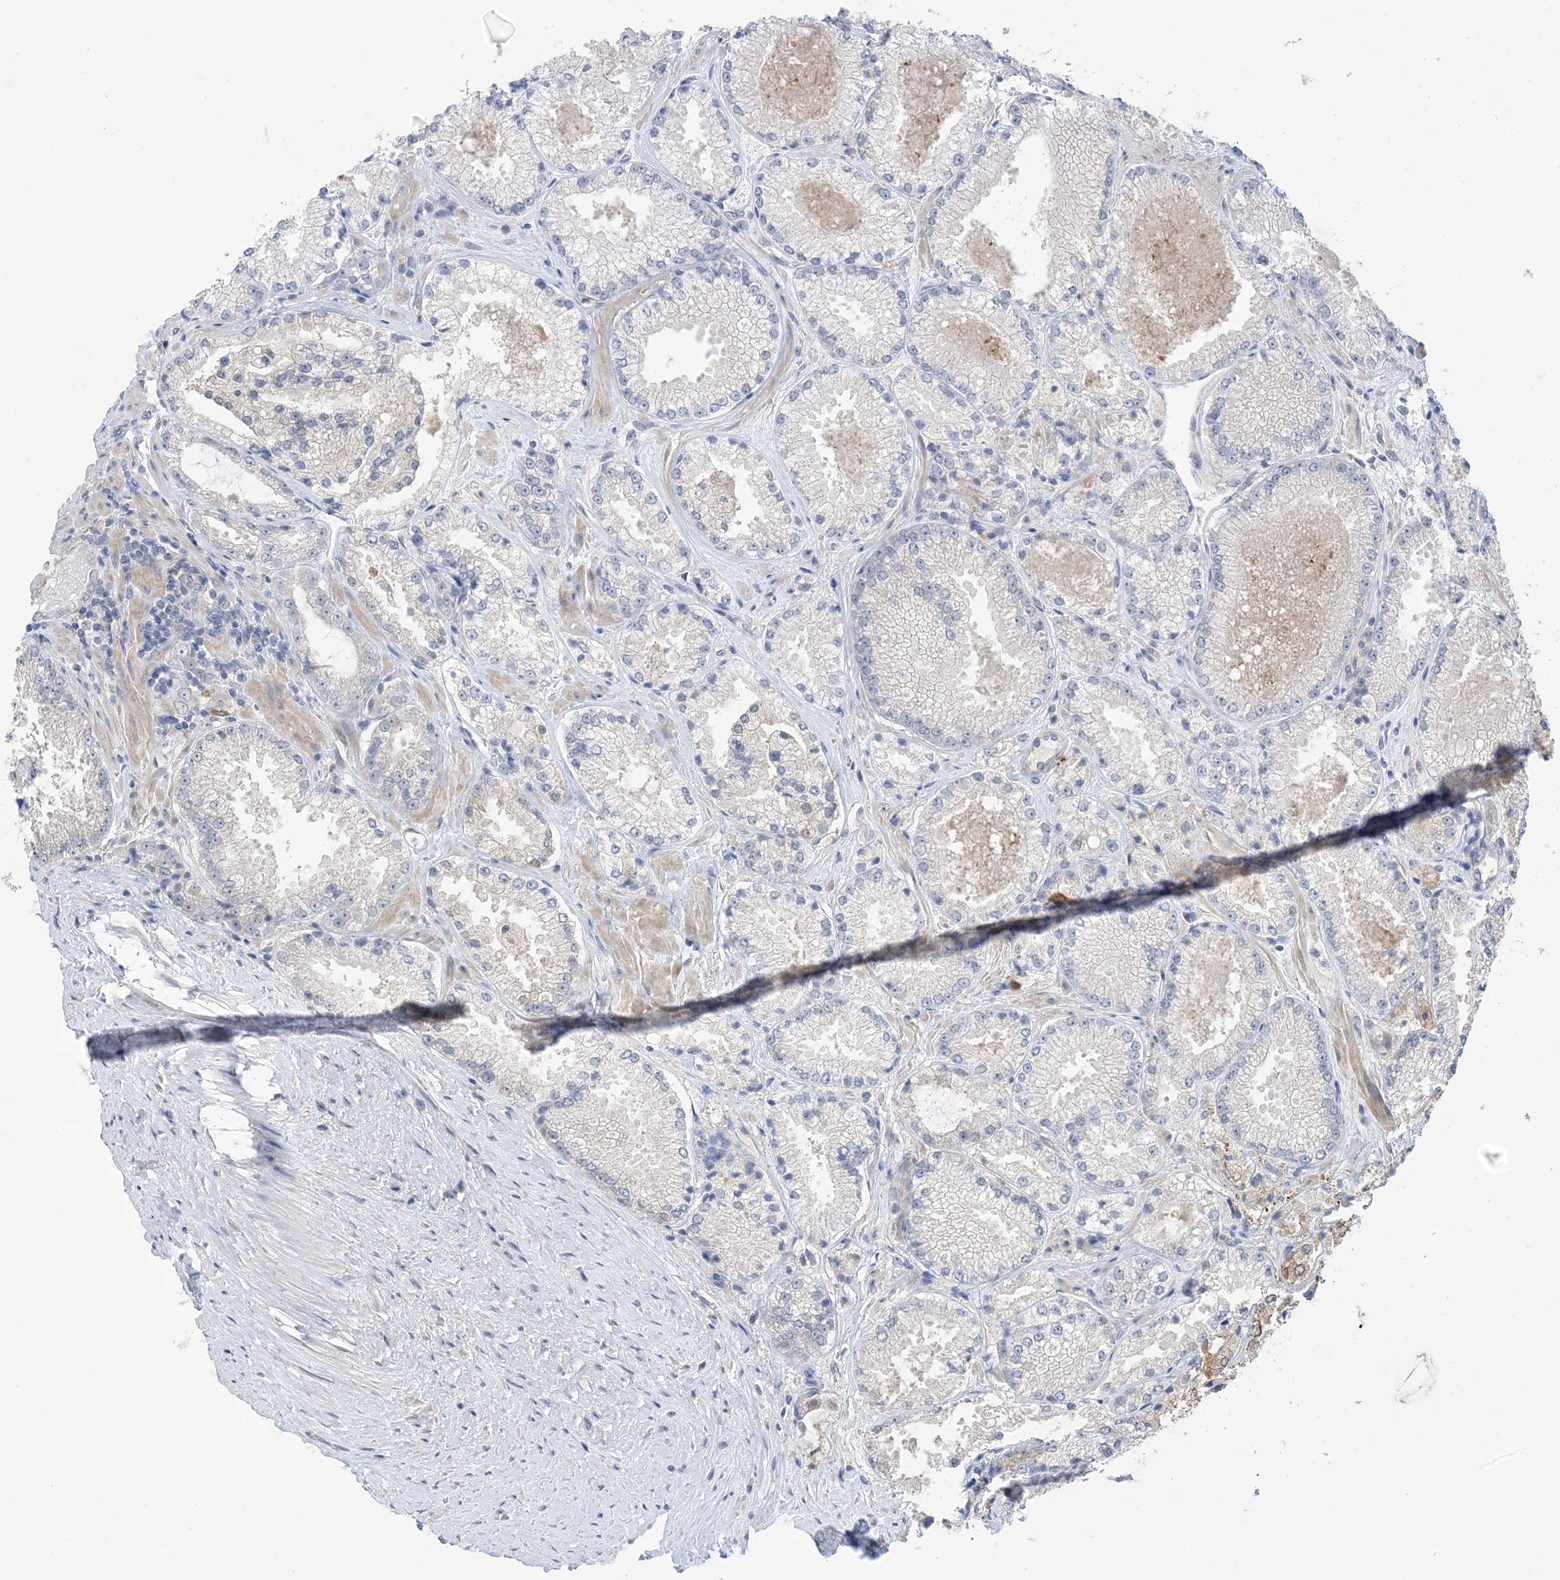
{"staining": {"intensity": "negative", "quantity": "none", "location": "none"}, "tissue": "prostate cancer", "cell_type": "Tumor cells", "image_type": "cancer", "snomed": [{"axis": "morphology", "description": "Adenocarcinoma, High grade"}, {"axis": "topography", "description": "Prostate"}], "caption": "There is no significant positivity in tumor cells of prostate cancer.", "gene": "TTYH1", "patient": {"sex": "male", "age": 73}}